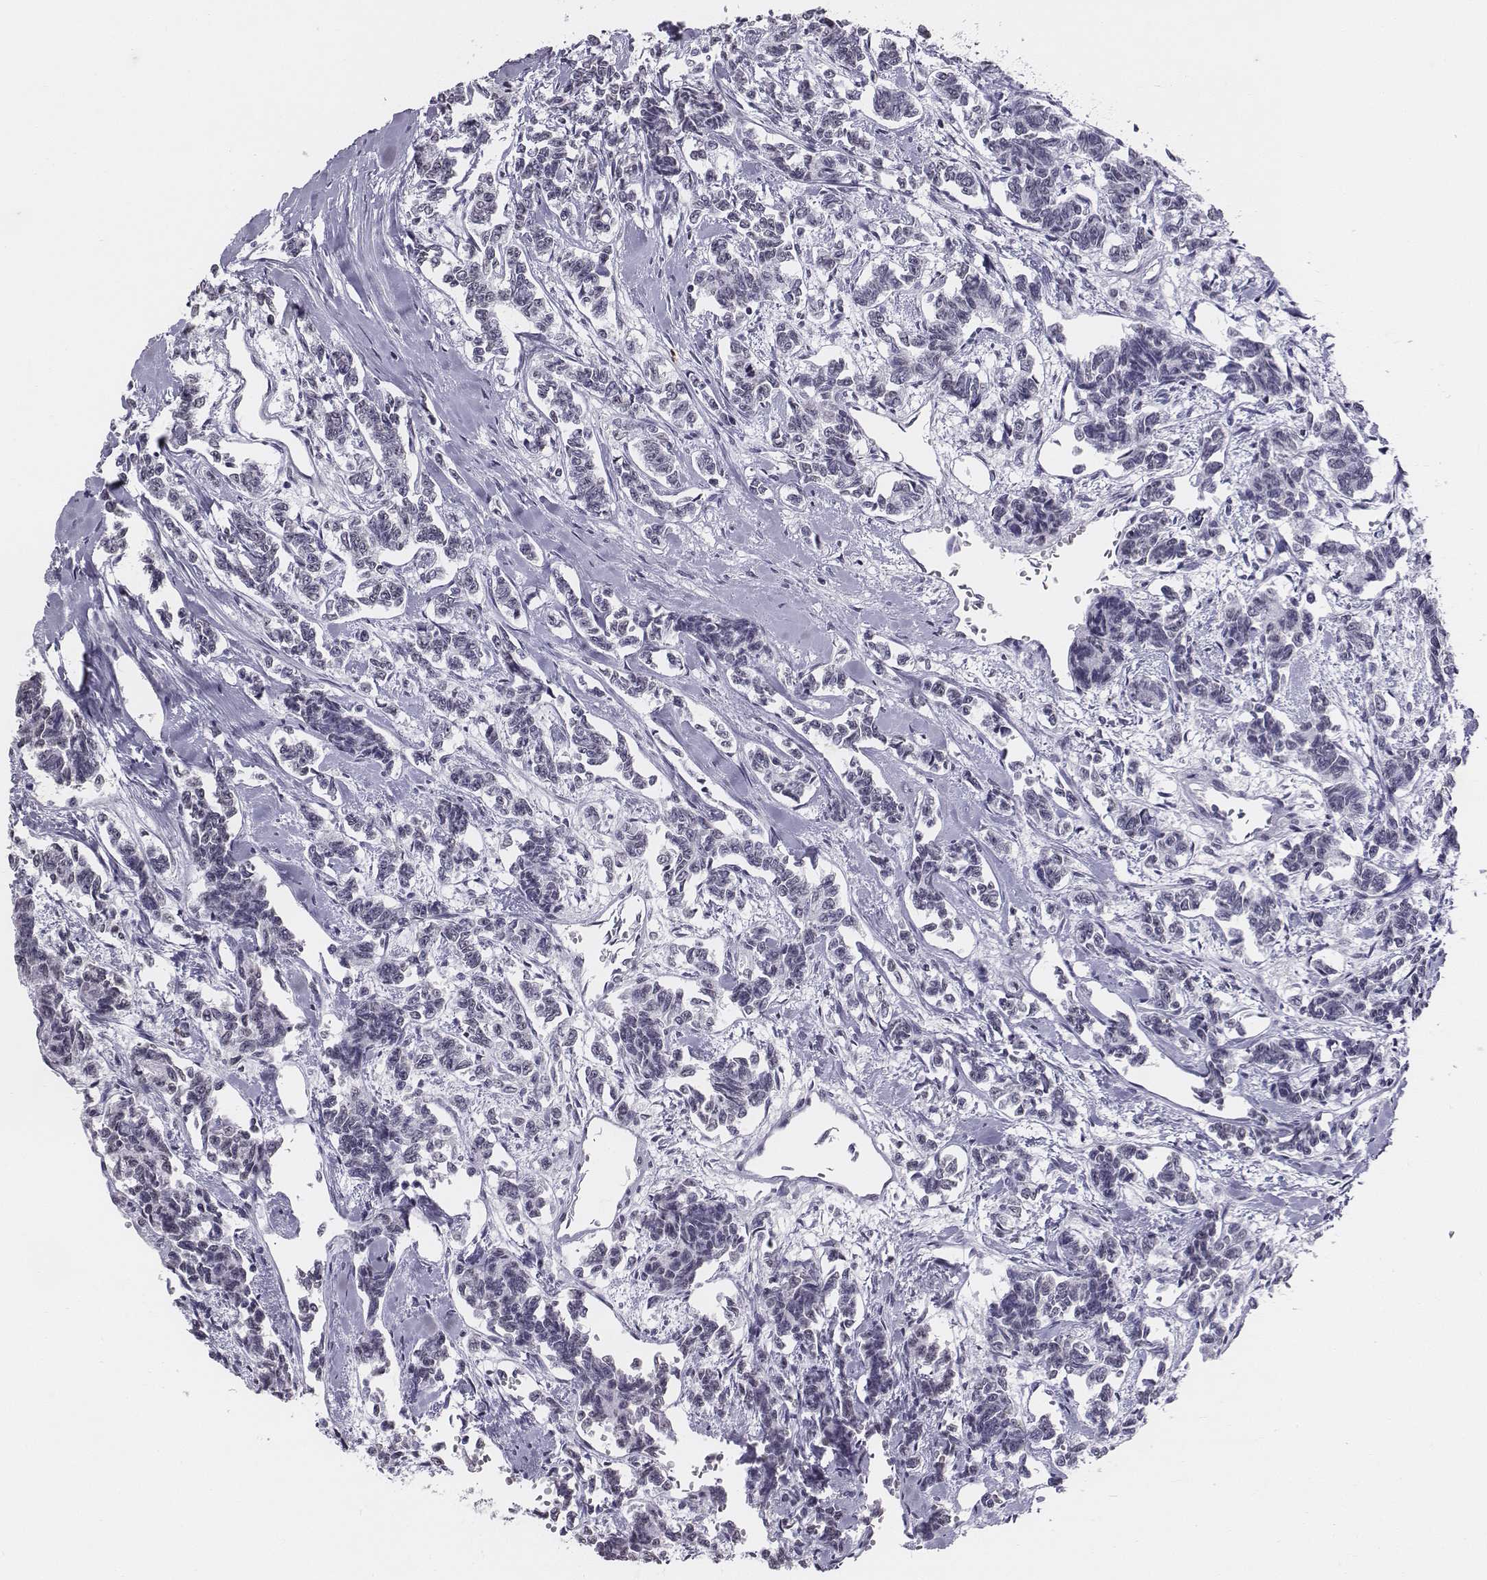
{"staining": {"intensity": "negative", "quantity": "none", "location": "none"}, "tissue": "carcinoid", "cell_type": "Tumor cells", "image_type": "cancer", "snomed": [{"axis": "morphology", "description": "Carcinoid, malignant, NOS"}, {"axis": "topography", "description": "Kidney"}], "caption": "High power microscopy histopathology image of an immunohistochemistry photomicrograph of carcinoid, revealing no significant staining in tumor cells. (DAB immunohistochemistry with hematoxylin counter stain).", "gene": "BARHL1", "patient": {"sex": "female", "age": 41}}